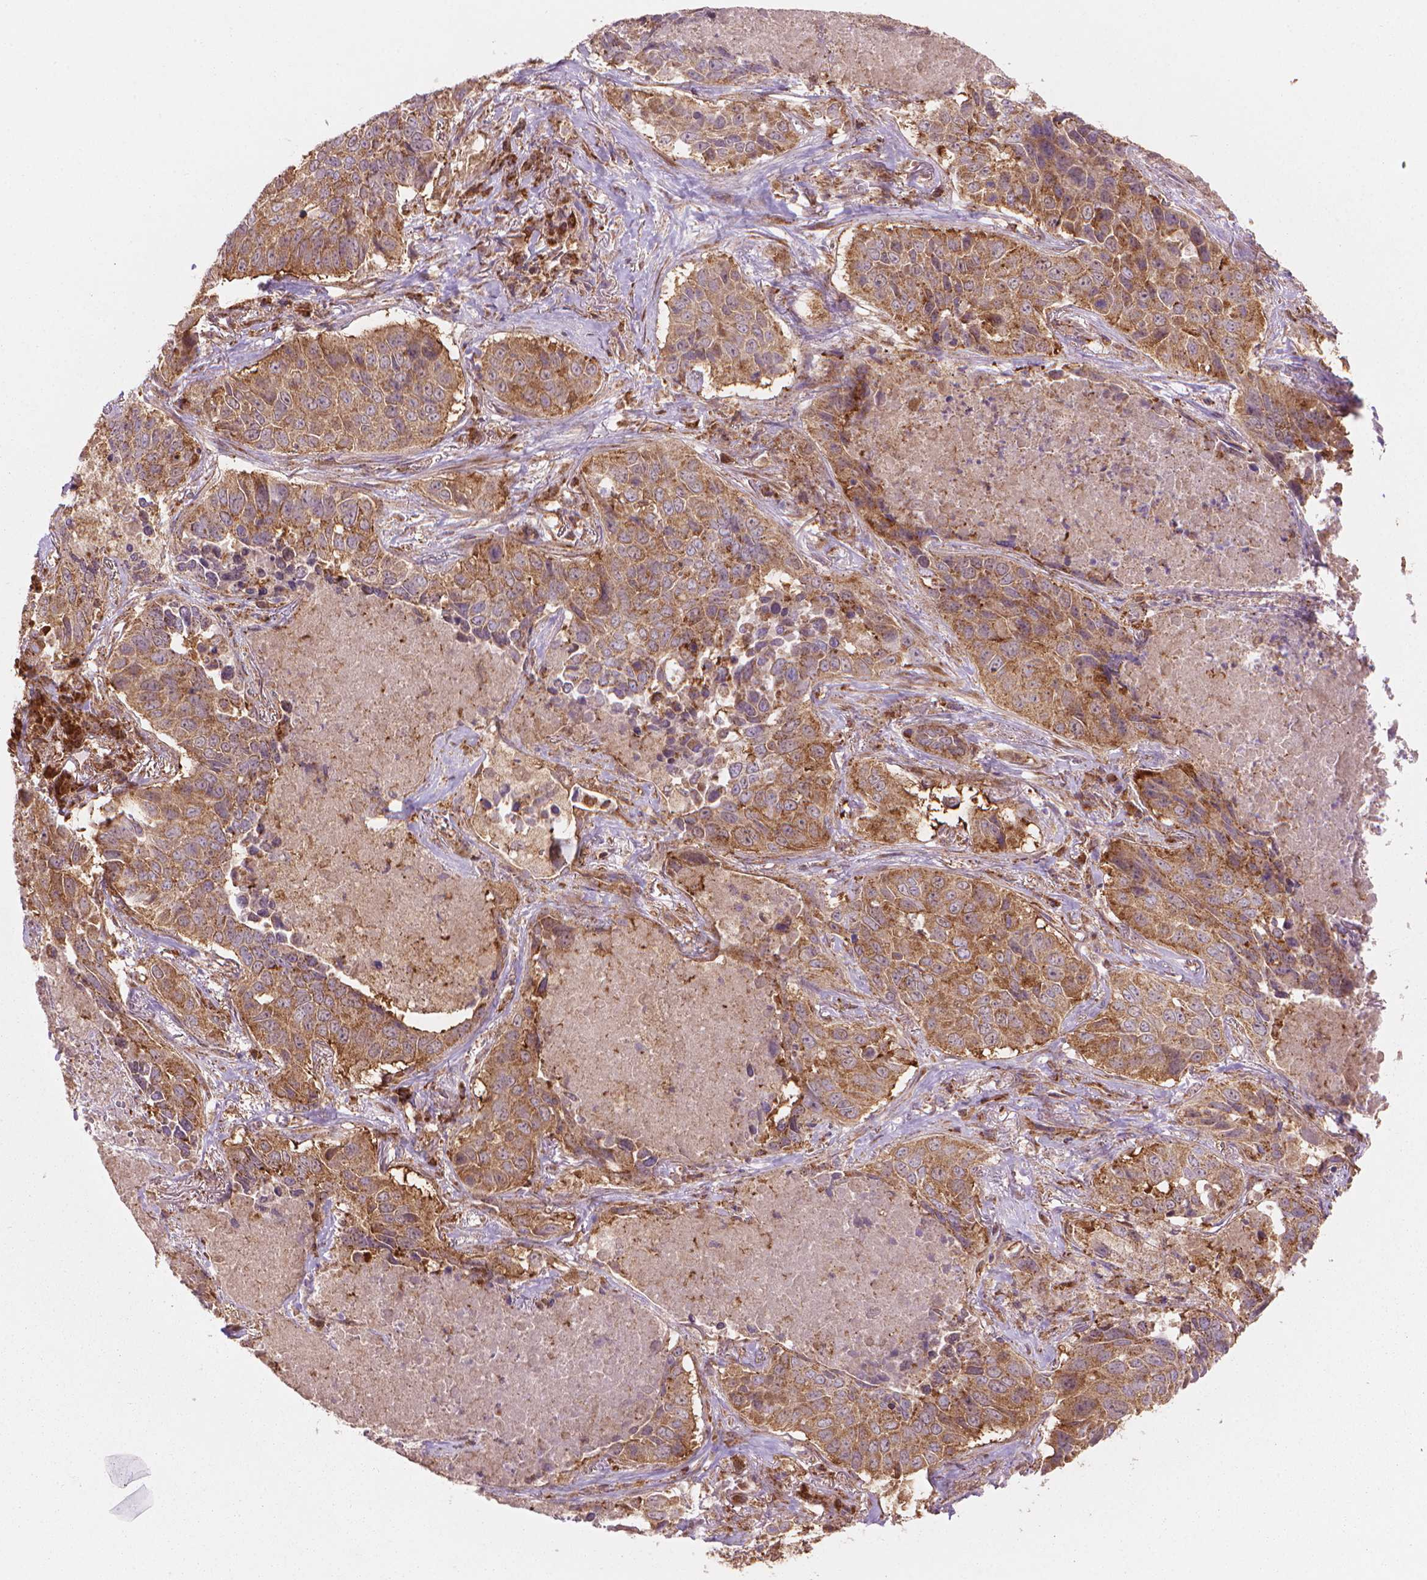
{"staining": {"intensity": "weak", "quantity": ">75%", "location": "cytoplasmic/membranous"}, "tissue": "lung cancer", "cell_type": "Tumor cells", "image_type": "cancer", "snomed": [{"axis": "morphology", "description": "Normal tissue, NOS"}, {"axis": "morphology", "description": "Squamous cell carcinoma, NOS"}, {"axis": "topography", "description": "Bronchus"}, {"axis": "topography", "description": "Lung"}], "caption": "A high-resolution histopathology image shows immunohistochemistry staining of lung cancer, which exhibits weak cytoplasmic/membranous staining in approximately >75% of tumor cells. (DAB IHC, brown staining for protein, blue staining for nuclei).", "gene": "VARS2", "patient": {"sex": "male", "age": 64}}